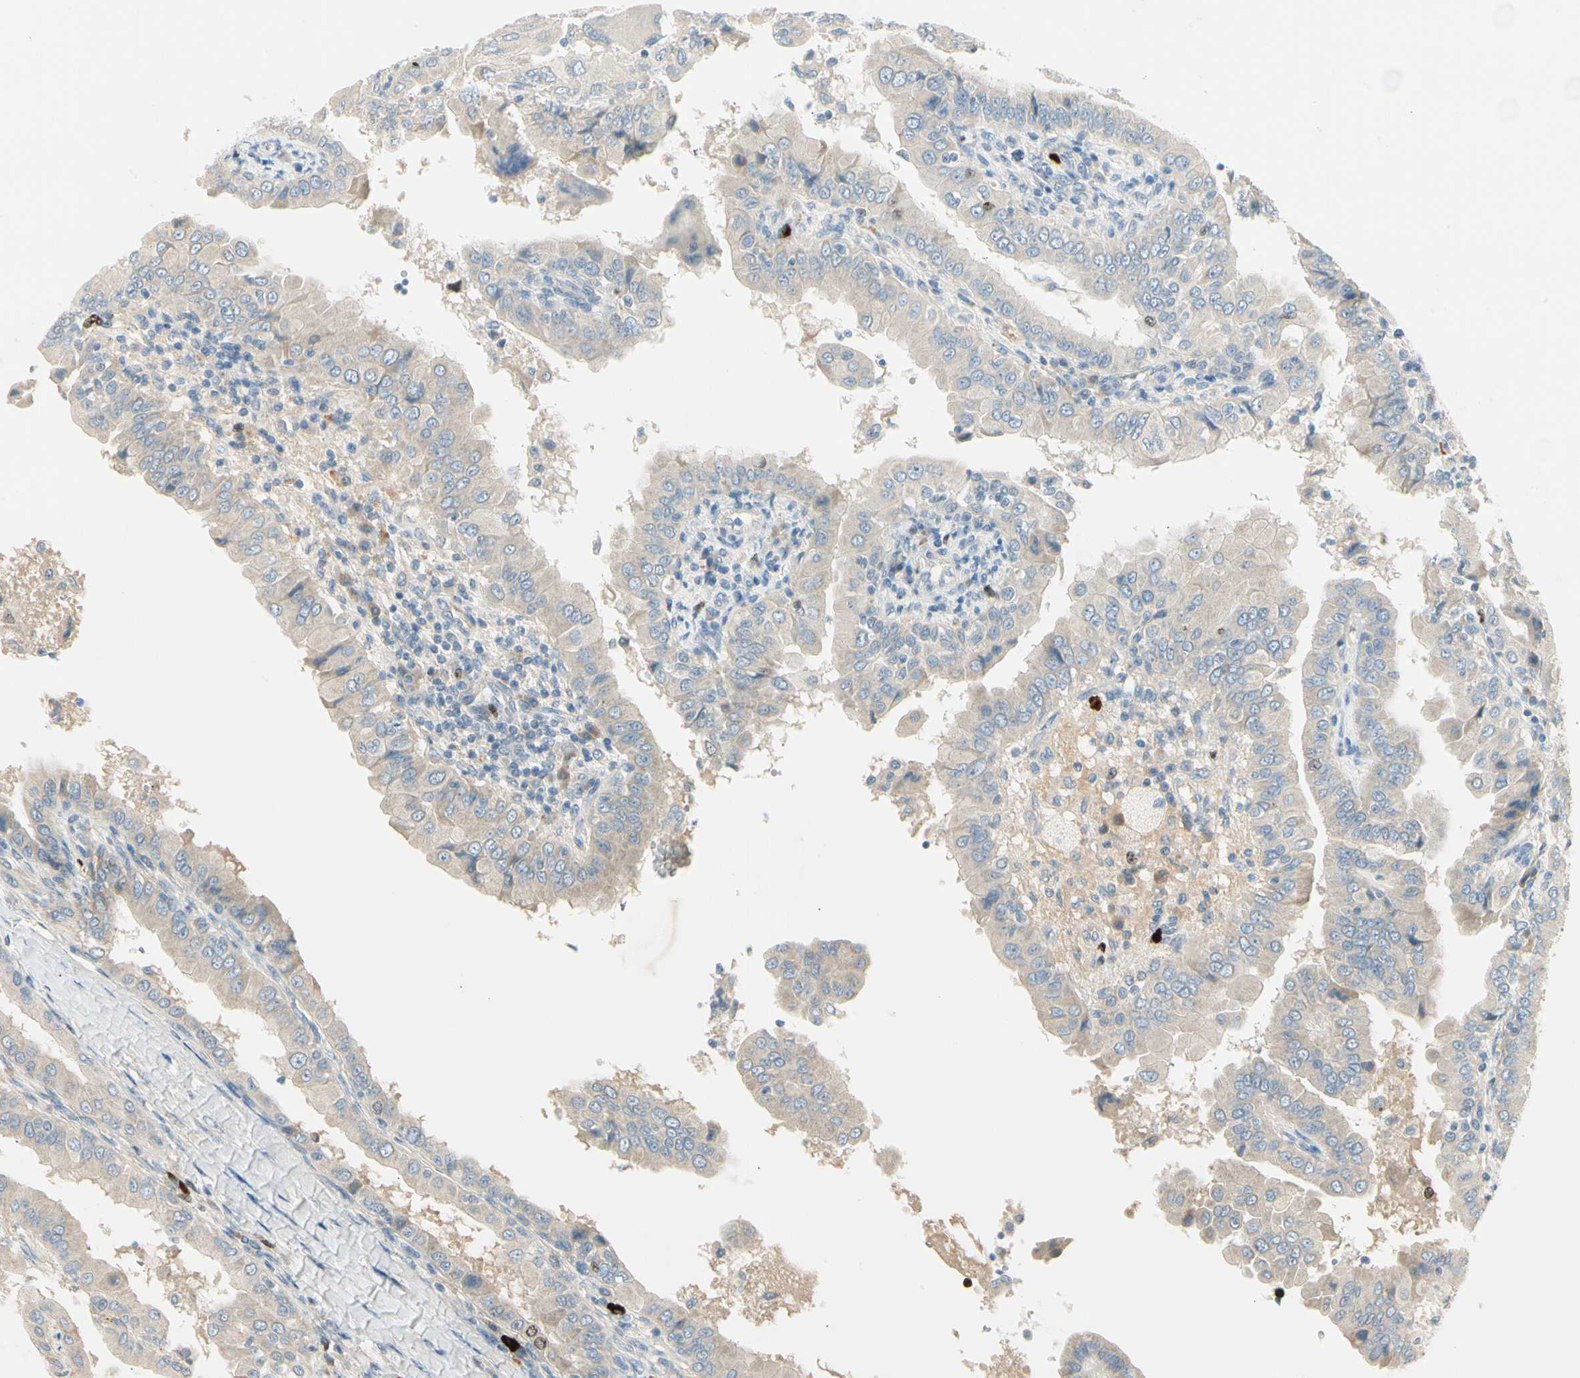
{"staining": {"intensity": "negative", "quantity": "none", "location": "none"}, "tissue": "thyroid cancer", "cell_type": "Tumor cells", "image_type": "cancer", "snomed": [{"axis": "morphology", "description": "Papillary adenocarcinoma, NOS"}, {"axis": "topography", "description": "Thyroid gland"}], "caption": "A high-resolution image shows immunohistochemistry staining of papillary adenocarcinoma (thyroid), which reveals no significant staining in tumor cells. (DAB immunohistochemistry (IHC), high magnification).", "gene": "PITX1", "patient": {"sex": "male", "age": 33}}